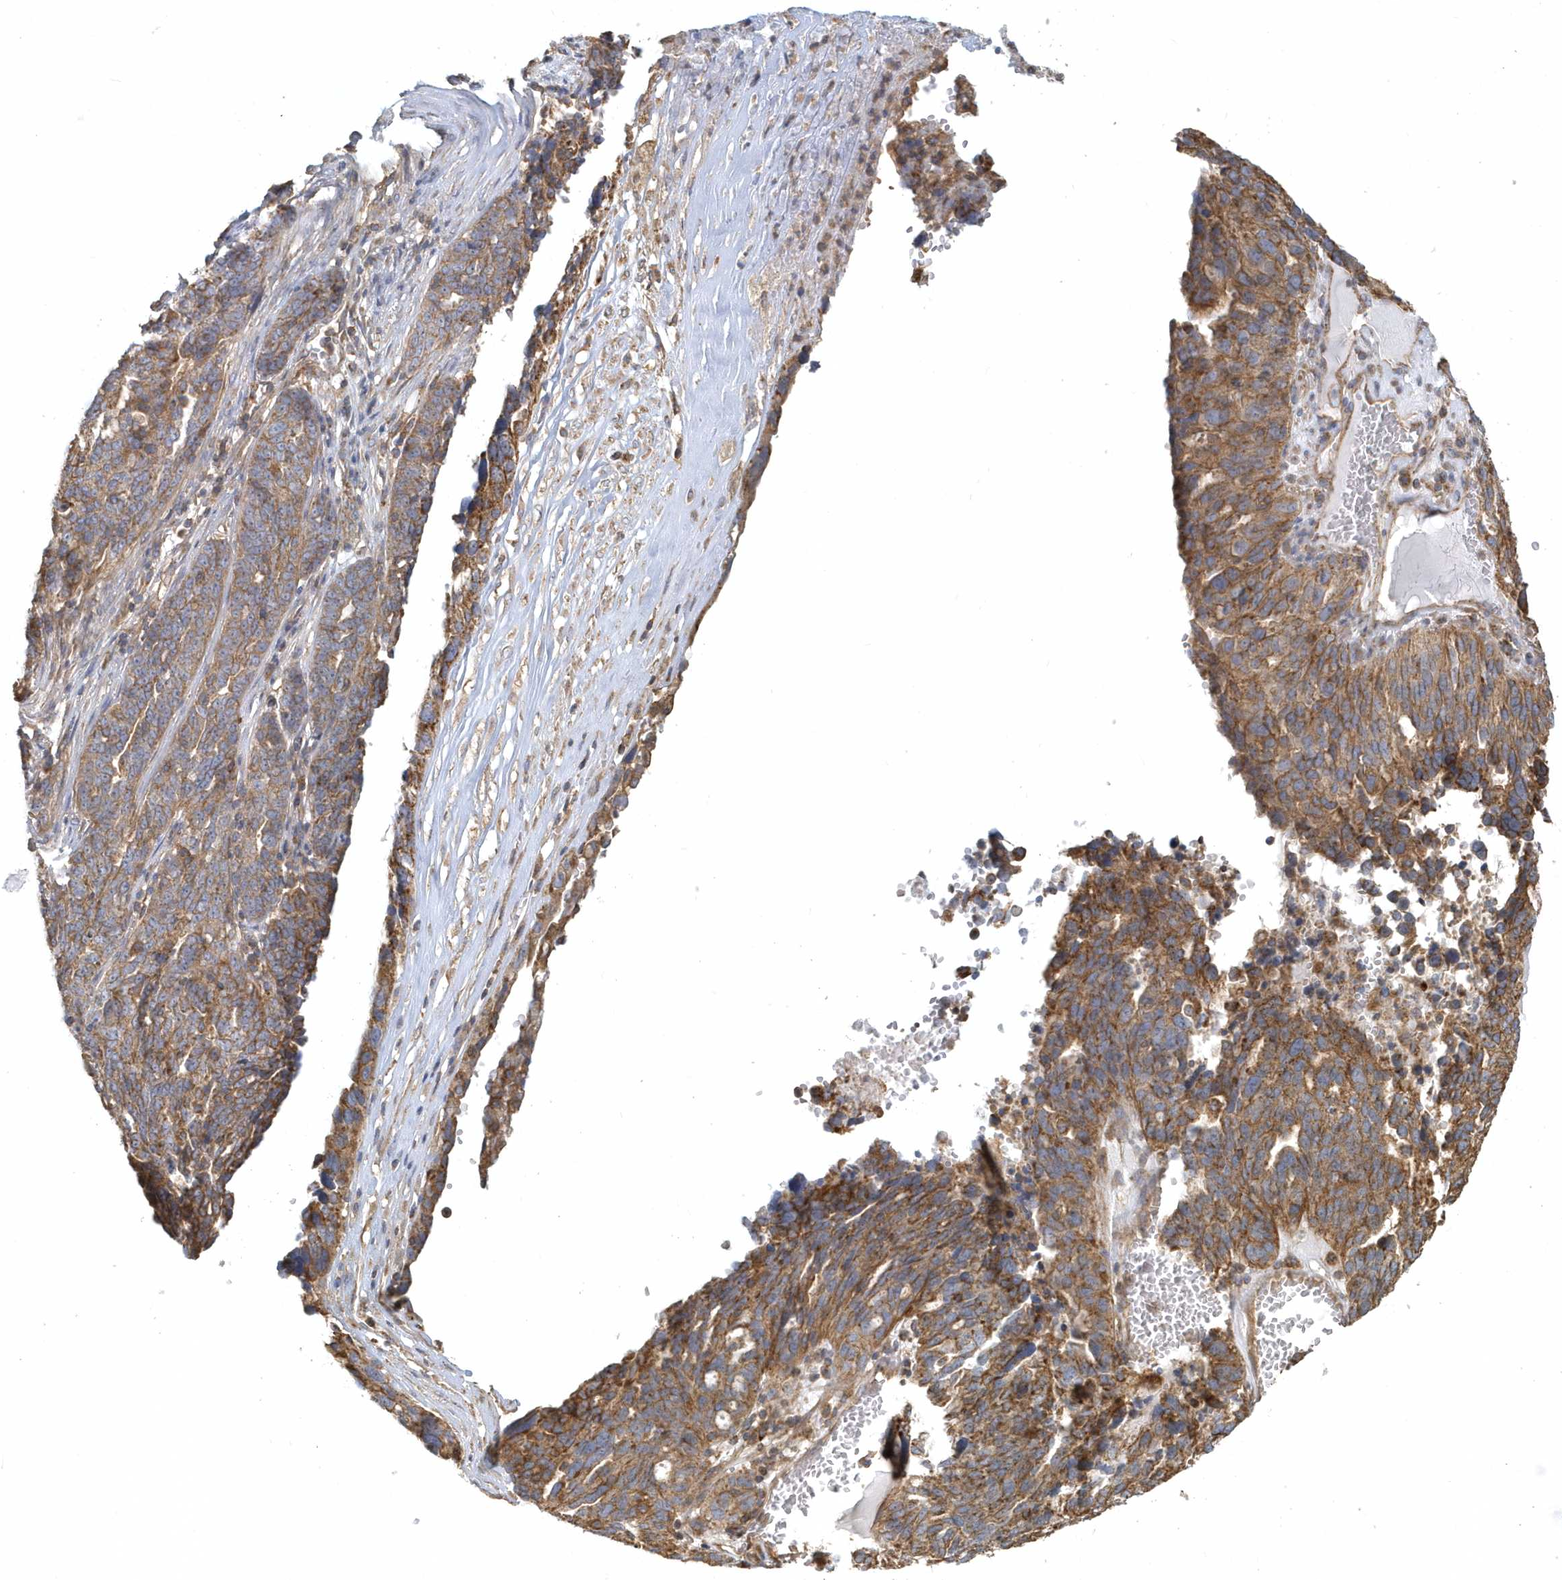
{"staining": {"intensity": "moderate", "quantity": ">75%", "location": "cytoplasmic/membranous"}, "tissue": "ovarian cancer", "cell_type": "Tumor cells", "image_type": "cancer", "snomed": [{"axis": "morphology", "description": "Cystadenocarcinoma, serous, NOS"}, {"axis": "topography", "description": "Ovary"}], "caption": "Brown immunohistochemical staining in ovarian cancer reveals moderate cytoplasmic/membranous staining in about >75% of tumor cells.", "gene": "TRAIP", "patient": {"sex": "female", "age": 59}}